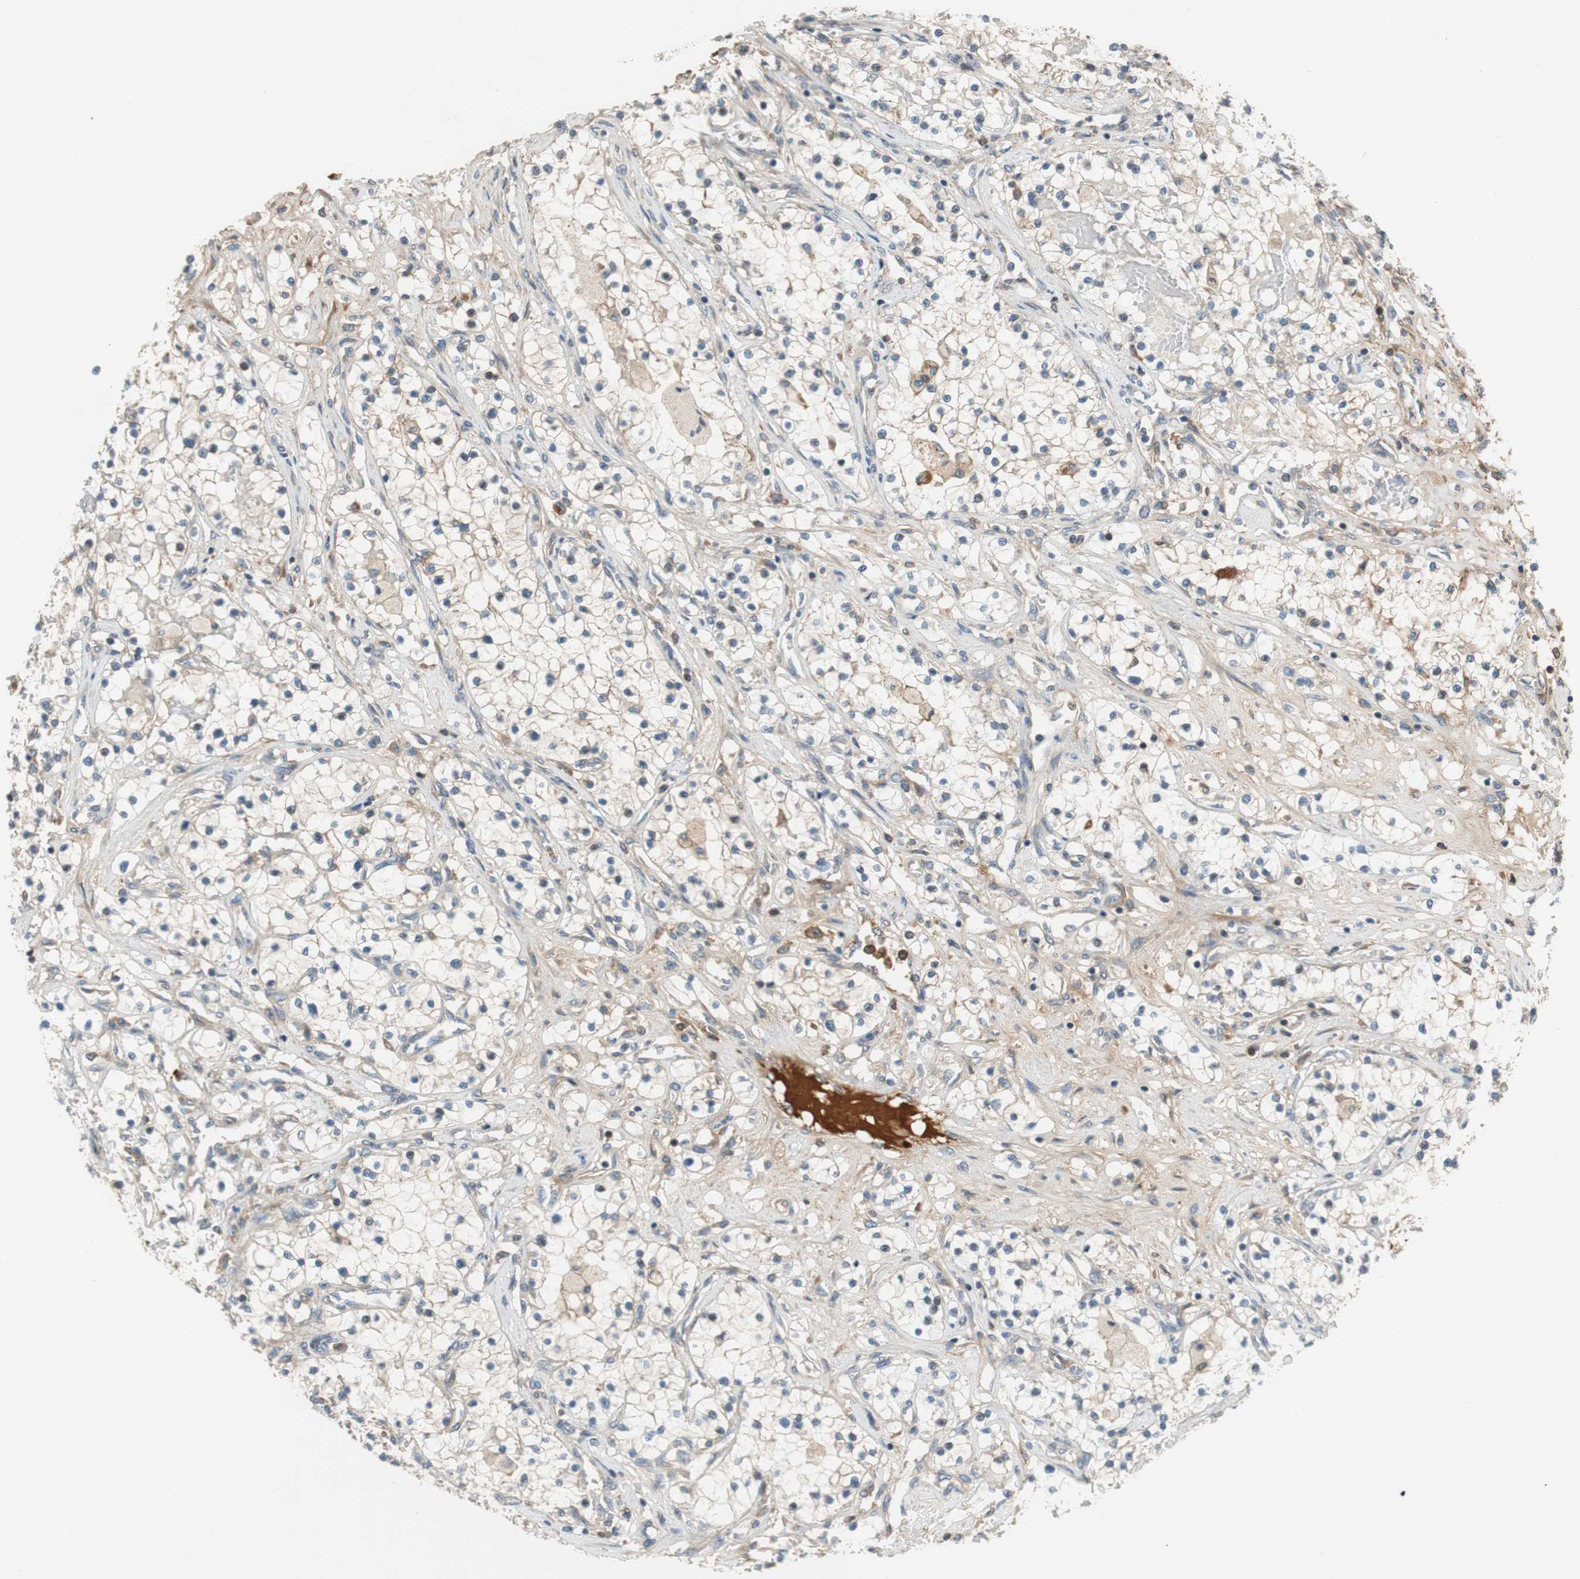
{"staining": {"intensity": "weak", "quantity": ">75%", "location": "cytoplasmic/membranous"}, "tissue": "renal cancer", "cell_type": "Tumor cells", "image_type": "cancer", "snomed": [{"axis": "morphology", "description": "Adenocarcinoma, NOS"}, {"axis": "topography", "description": "Kidney"}], "caption": "Protein staining displays weak cytoplasmic/membranous staining in approximately >75% of tumor cells in renal cancer.", "gene": "C4A", "patient": {"sex": "male", "age": 68}}